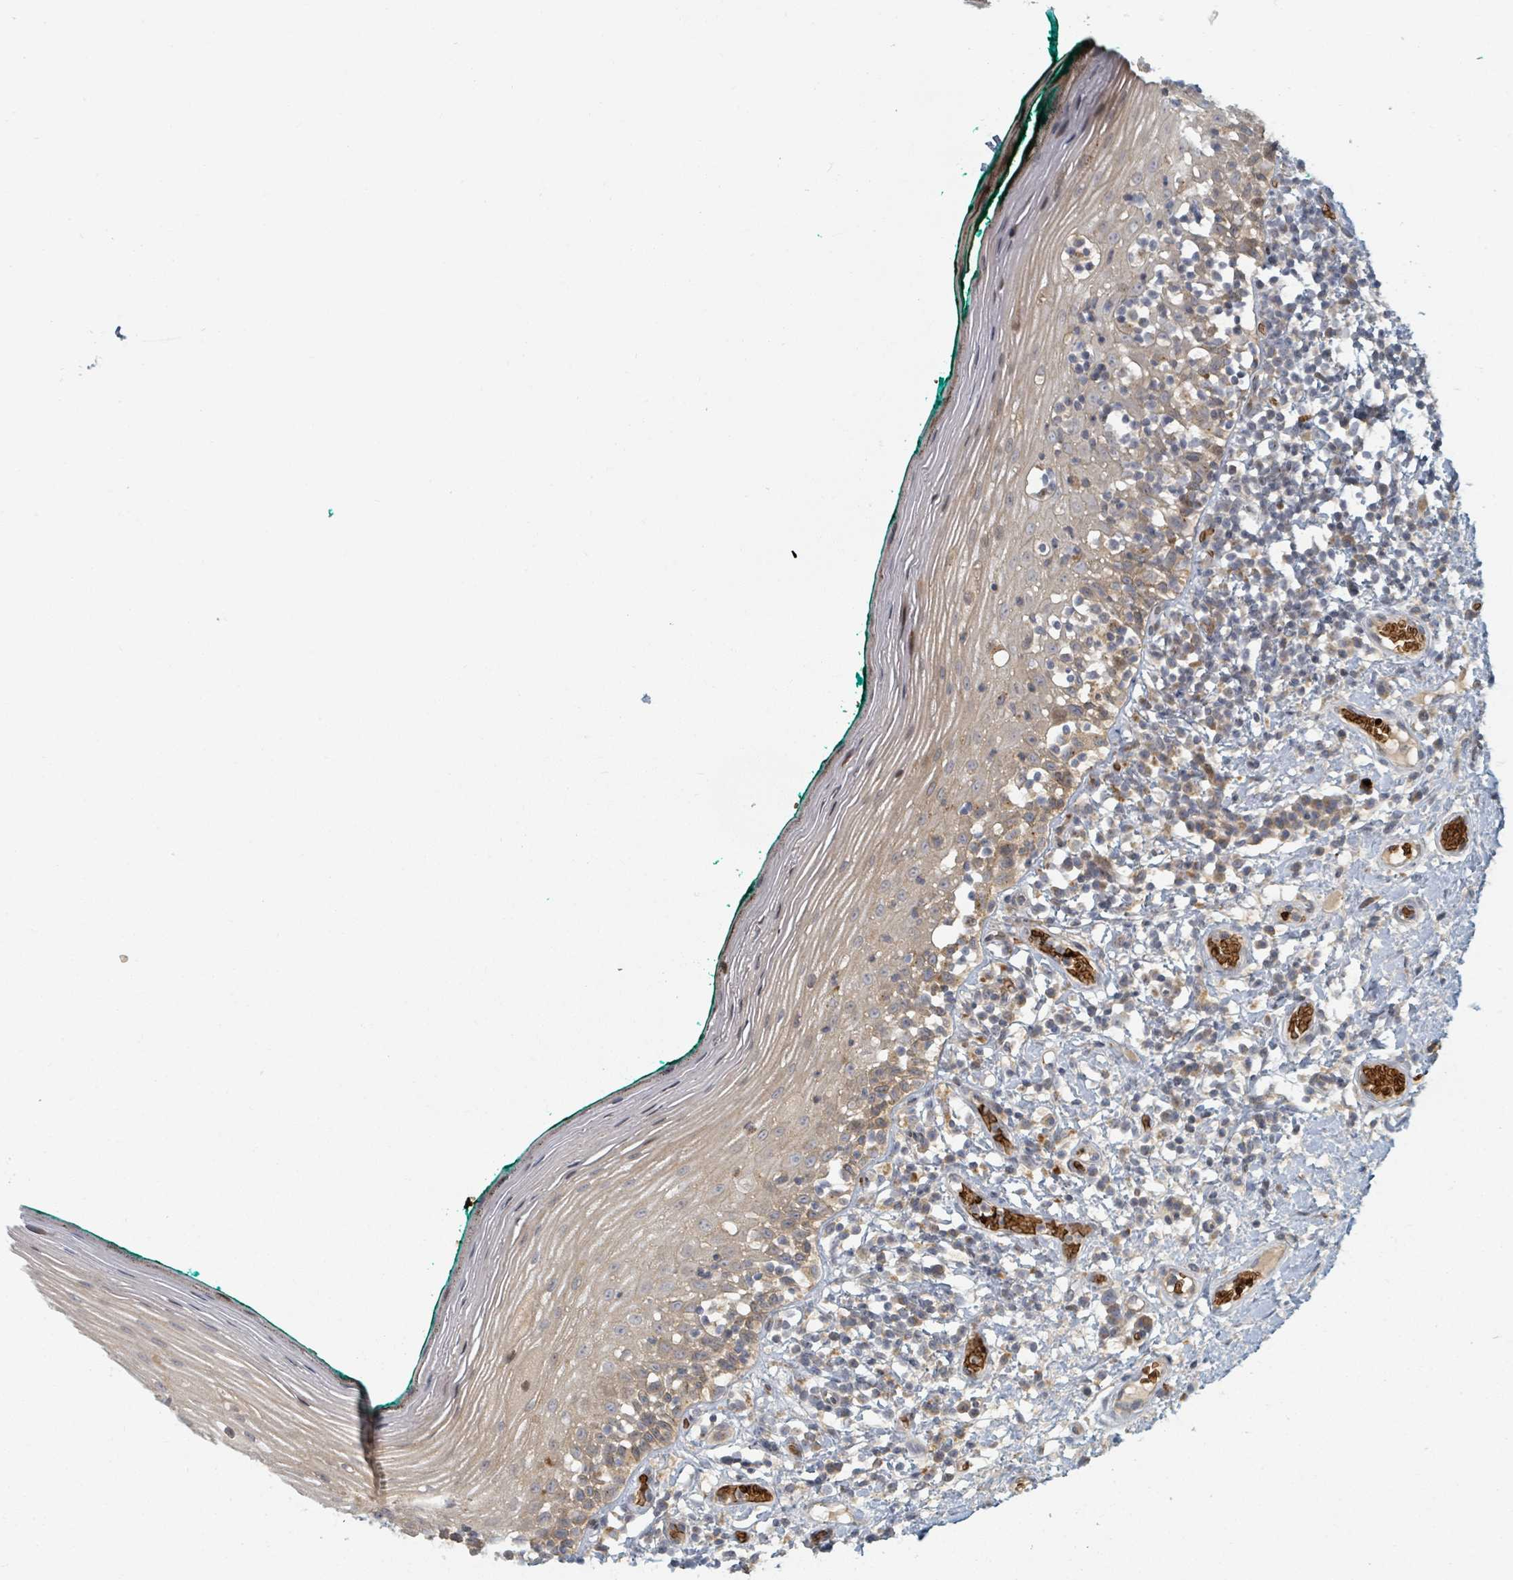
{"staining": {"intensity": "moderate", "quantity": "25%-75%", "location": "cytoplasmic/membranous"}, "tissue": "oral mucosa", "cell_type": "Squamous epithelial cells", "image_type": "normal", "snomed": [{"axis": "morphology", "description": "Normal tissue, NOS"}, {"axis": "topography", "description": "Oral tissue"}], "caption": "Immunohistochemical staining of benign oral mucosa shows 25%-75% levels of moderate cytoplasmic/membranous protein expression in about 25%-75% of squamous epithelial cells.", "gene": "TRPC4AP", "patient": {"sex": "female", "age": 83}}